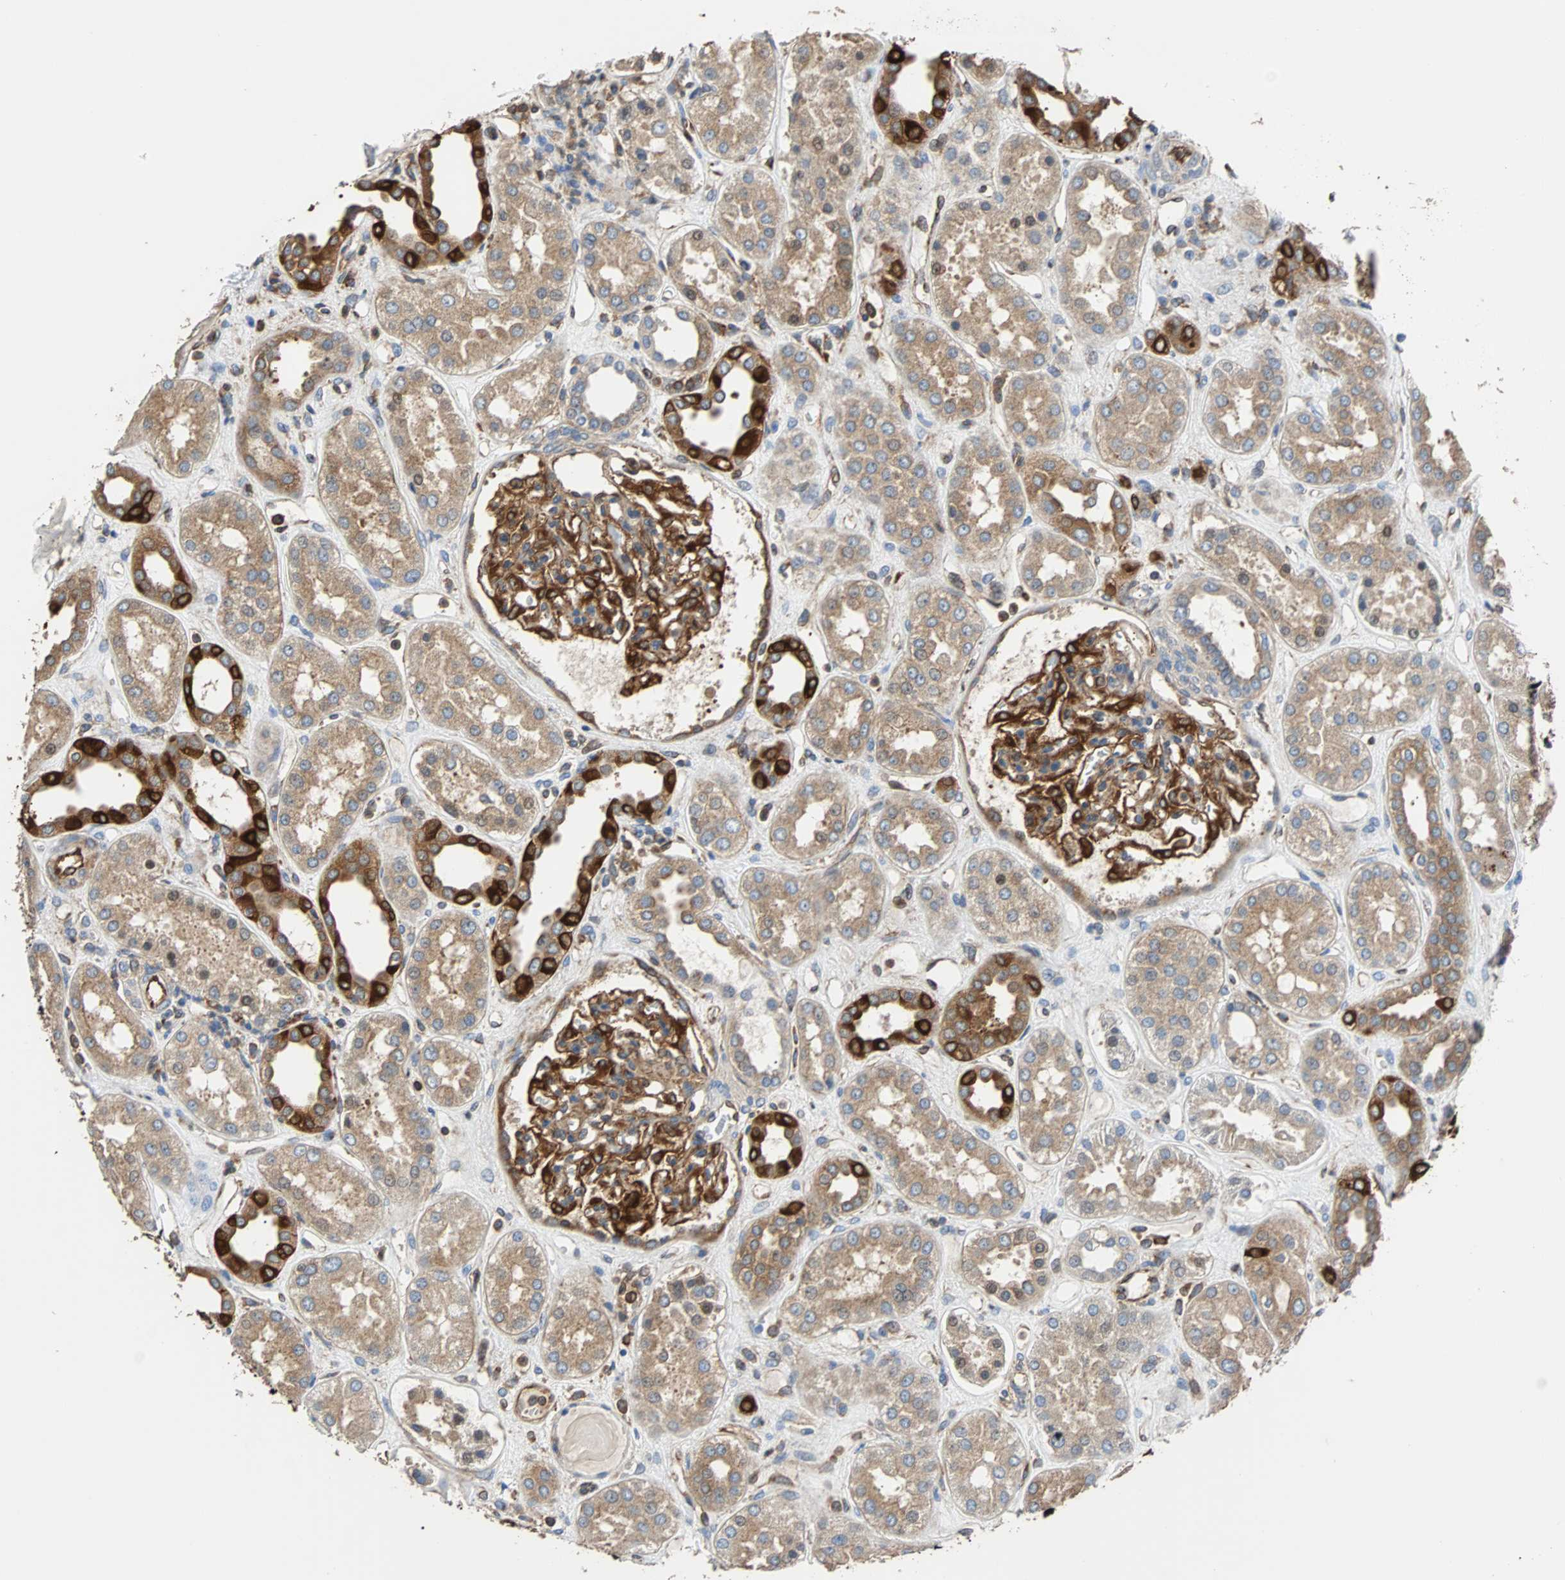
{"staining": {"intensity": "moderate", "quantity": ">75%", "location": "cytoplasmic/membranous"}, "tissue": "kidney", "cell_type": "Cells in glomeruli", "image_type": "normal", "snomed": [{"axis": "morphology", "description": "Normal tissue, NOS"}, {"axis": "topography", "description": "Kidney"}], "caption": "Unremarkable kidney shows moderate cytoplasmic/membranous expression in about >75% of cells in glomeruli.", "gene": "PLCG2", "patient": {"sex": "male", "age": 59}}